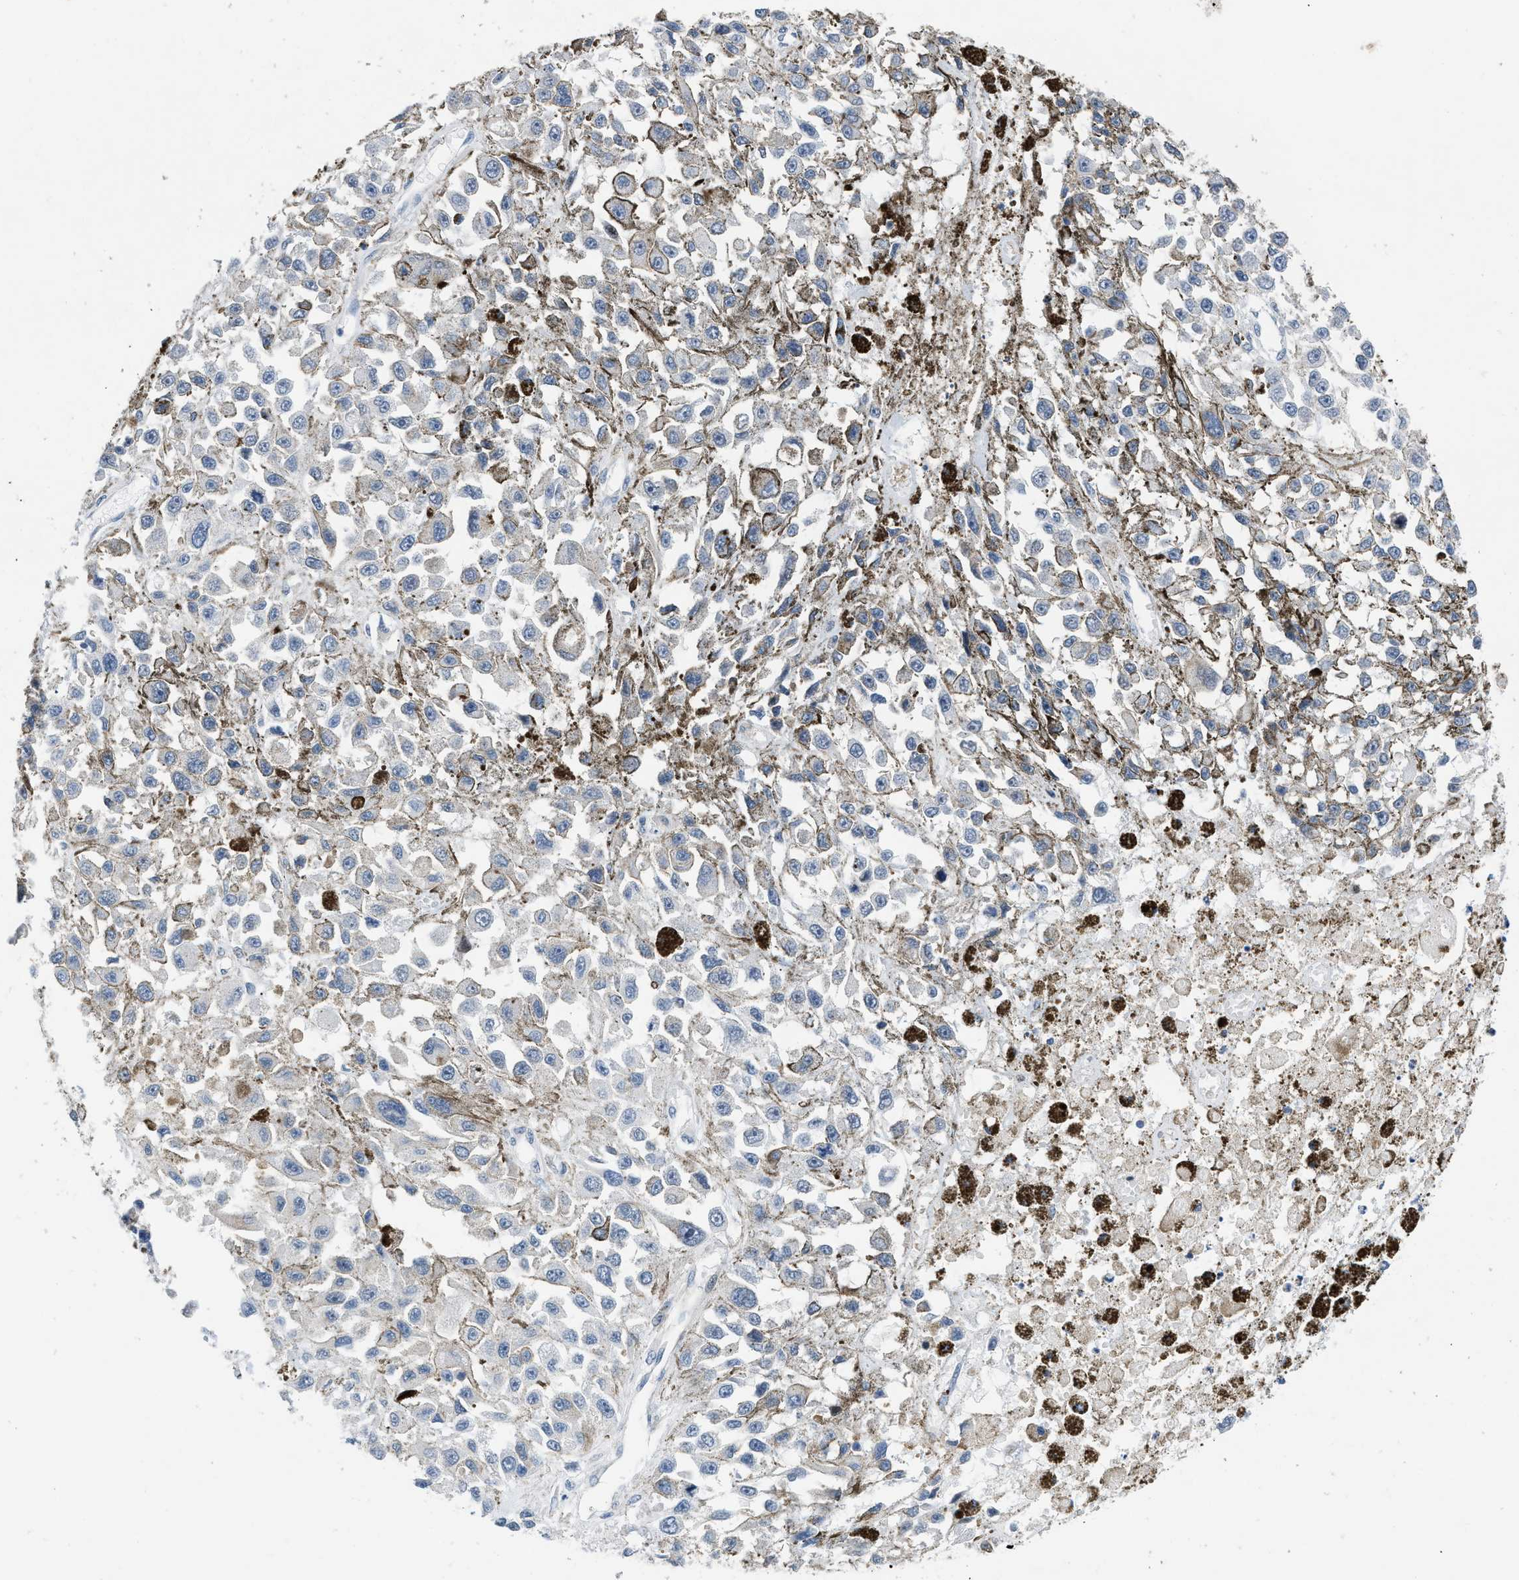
{"staining": {"intensity": "negative", "quantity": "none", "location": "none"}, "tissue": "melanoma", "cell_type": "Tumor cells", "image_type": "cancer", "snomed": [{"axis": "morphology", "description": "Malignant melanoma, Metastatic site"}, {"axis": "topography", "description": "Lymph node"}], "caption": "A micrograph of human malignant melanoma (metastatic site) is negative for staining in tumor cells.", "gene": "FDCSP", "patient": {"sex": "male", "age": 59}}